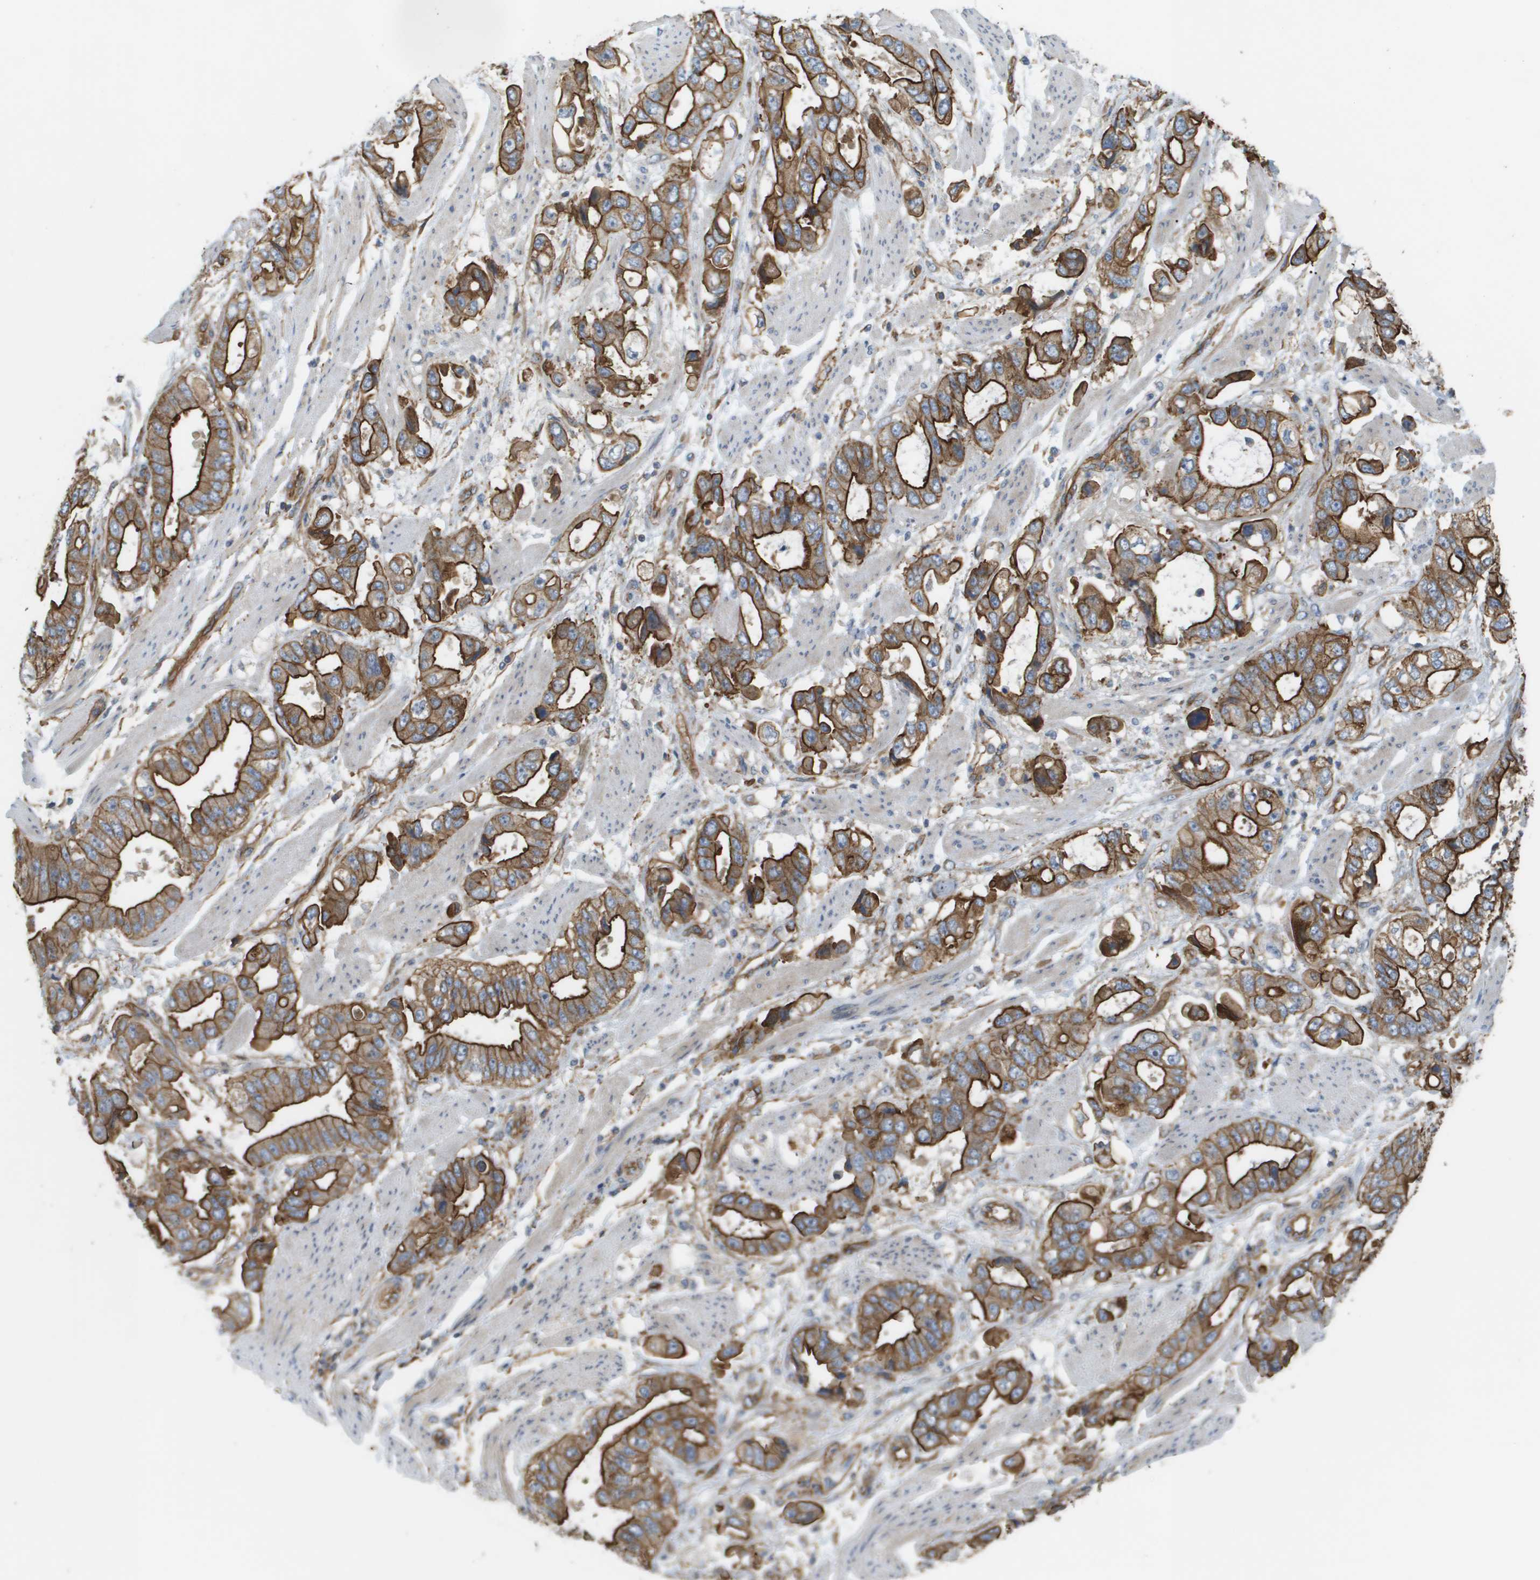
{"staining": {"intensity": "strong", "quantity": ">75%", "location": "cytoplasmic/membranous"}, "tissue": "stomach cancer", "cell_type": "Tumor cells", "image_type": "cancer", "snomed": [{"axis": "morphology", "description": "Normal tissue, NOS"}, {"axis": "morphology", "description": "Adenocarcinoma, NOS"}, {"axis": "topography", "description": "Stomach"}], "caption": "Human stomach adenocarcinoma stained with a brown dye displays strong cytoplasmic/membranous positive positivity in about >75% of tumor cells.", "gene": "SGMS2", "patient": {"sex": "male", "age": 62}}